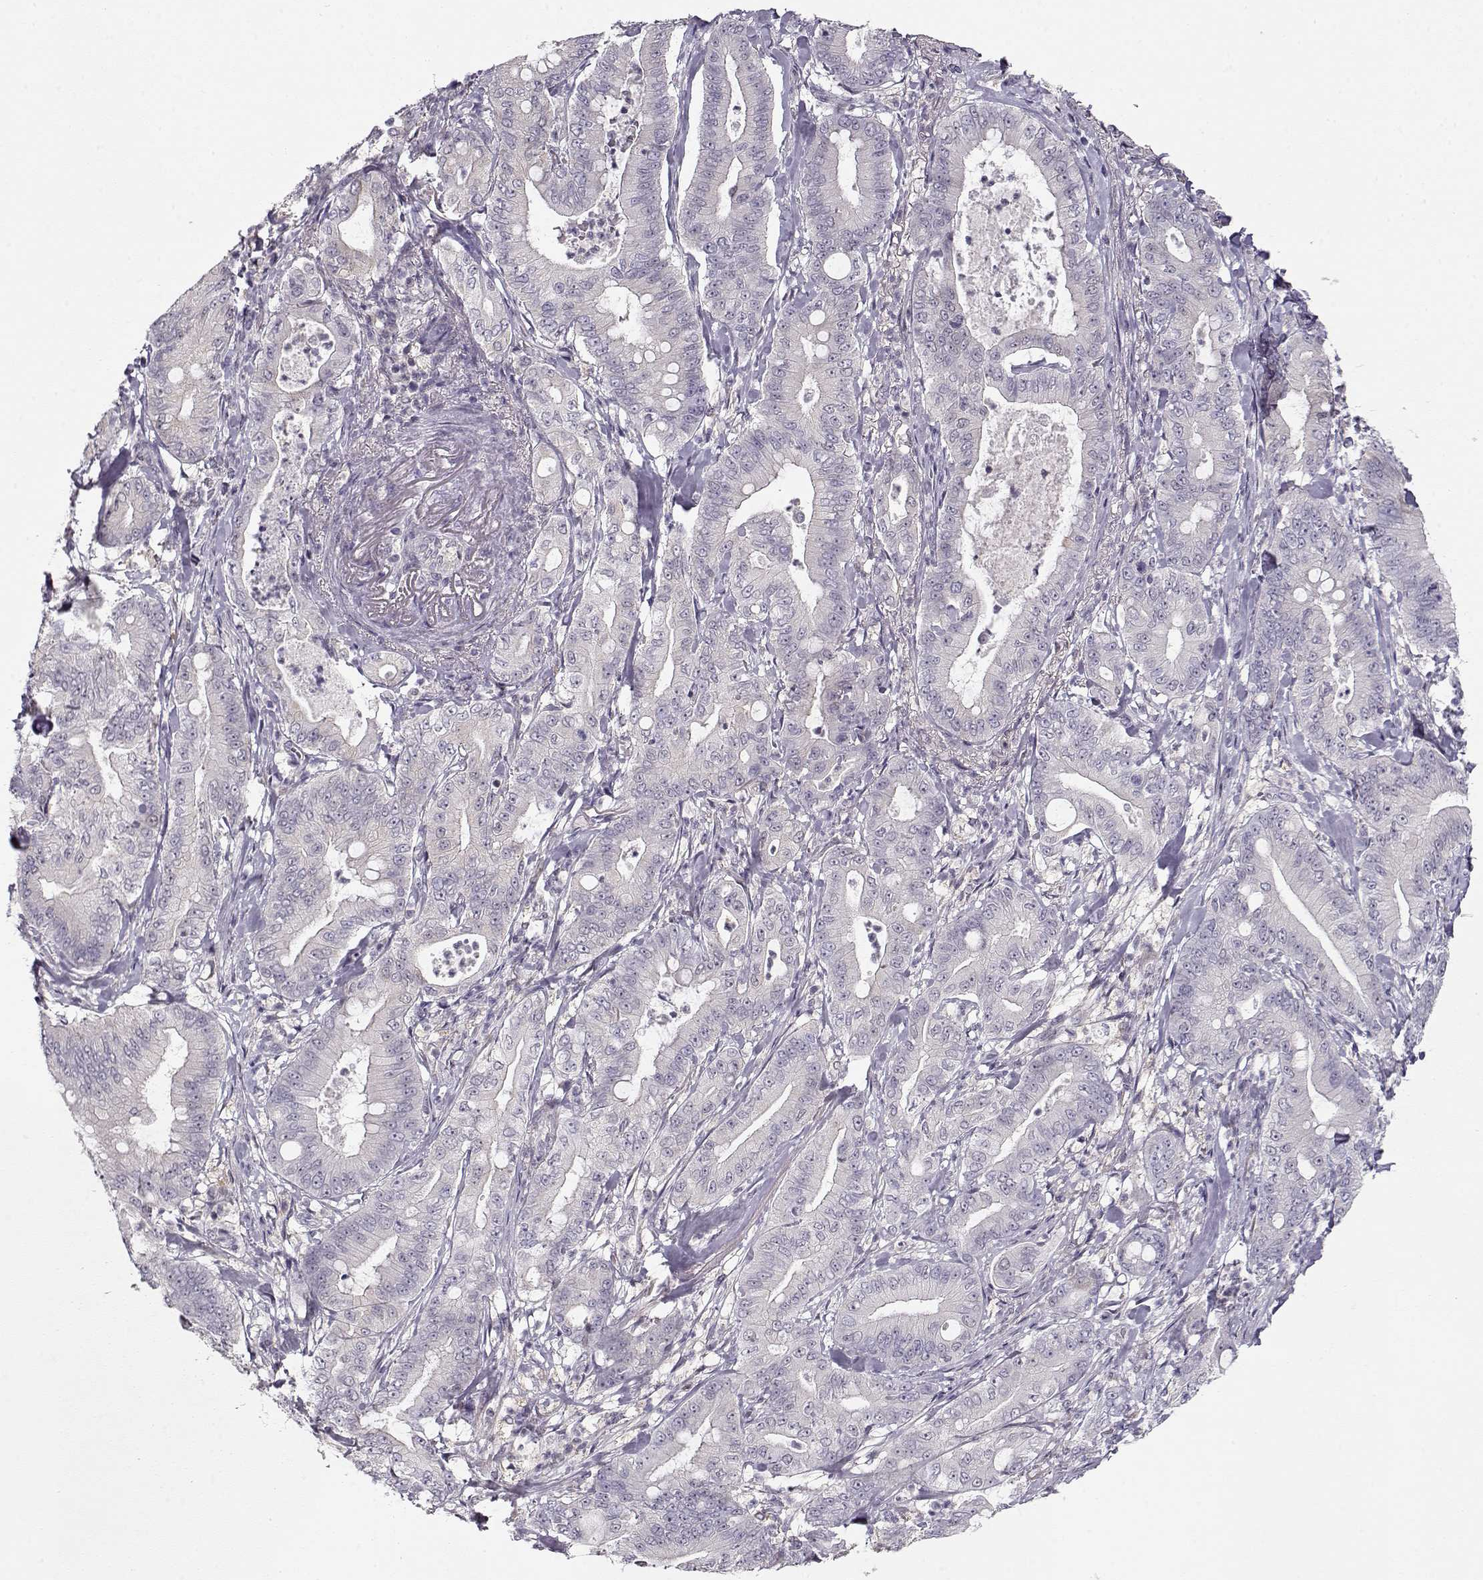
{"staining": {"intensity": "negative", "quantity": "none", "location": "none"}, "tissue": "pancreatic cancer", "cell_type": "Tumor cells", "image_type": "cancer", "snomed": [{"axis": "morphology", "description": "Adenocarcinoma, NOS"}, {"axis": "topography", "description": "Pancreas"}], "caption": "An immunohistochemistry histopathology image of pancreatic adenocarcinoma is shown. There is no staining in tumor cells of pancreatic adenocarcinoma. Brightfield microscopy of immunohistochemistry (IHC) stained with DAB (3,3'-diaminobenzidine) (brown) and hematoxylin (blue), captured at high magnification.", "gene": "TEPP", "patient": {"sex": "male", "age": 71}}